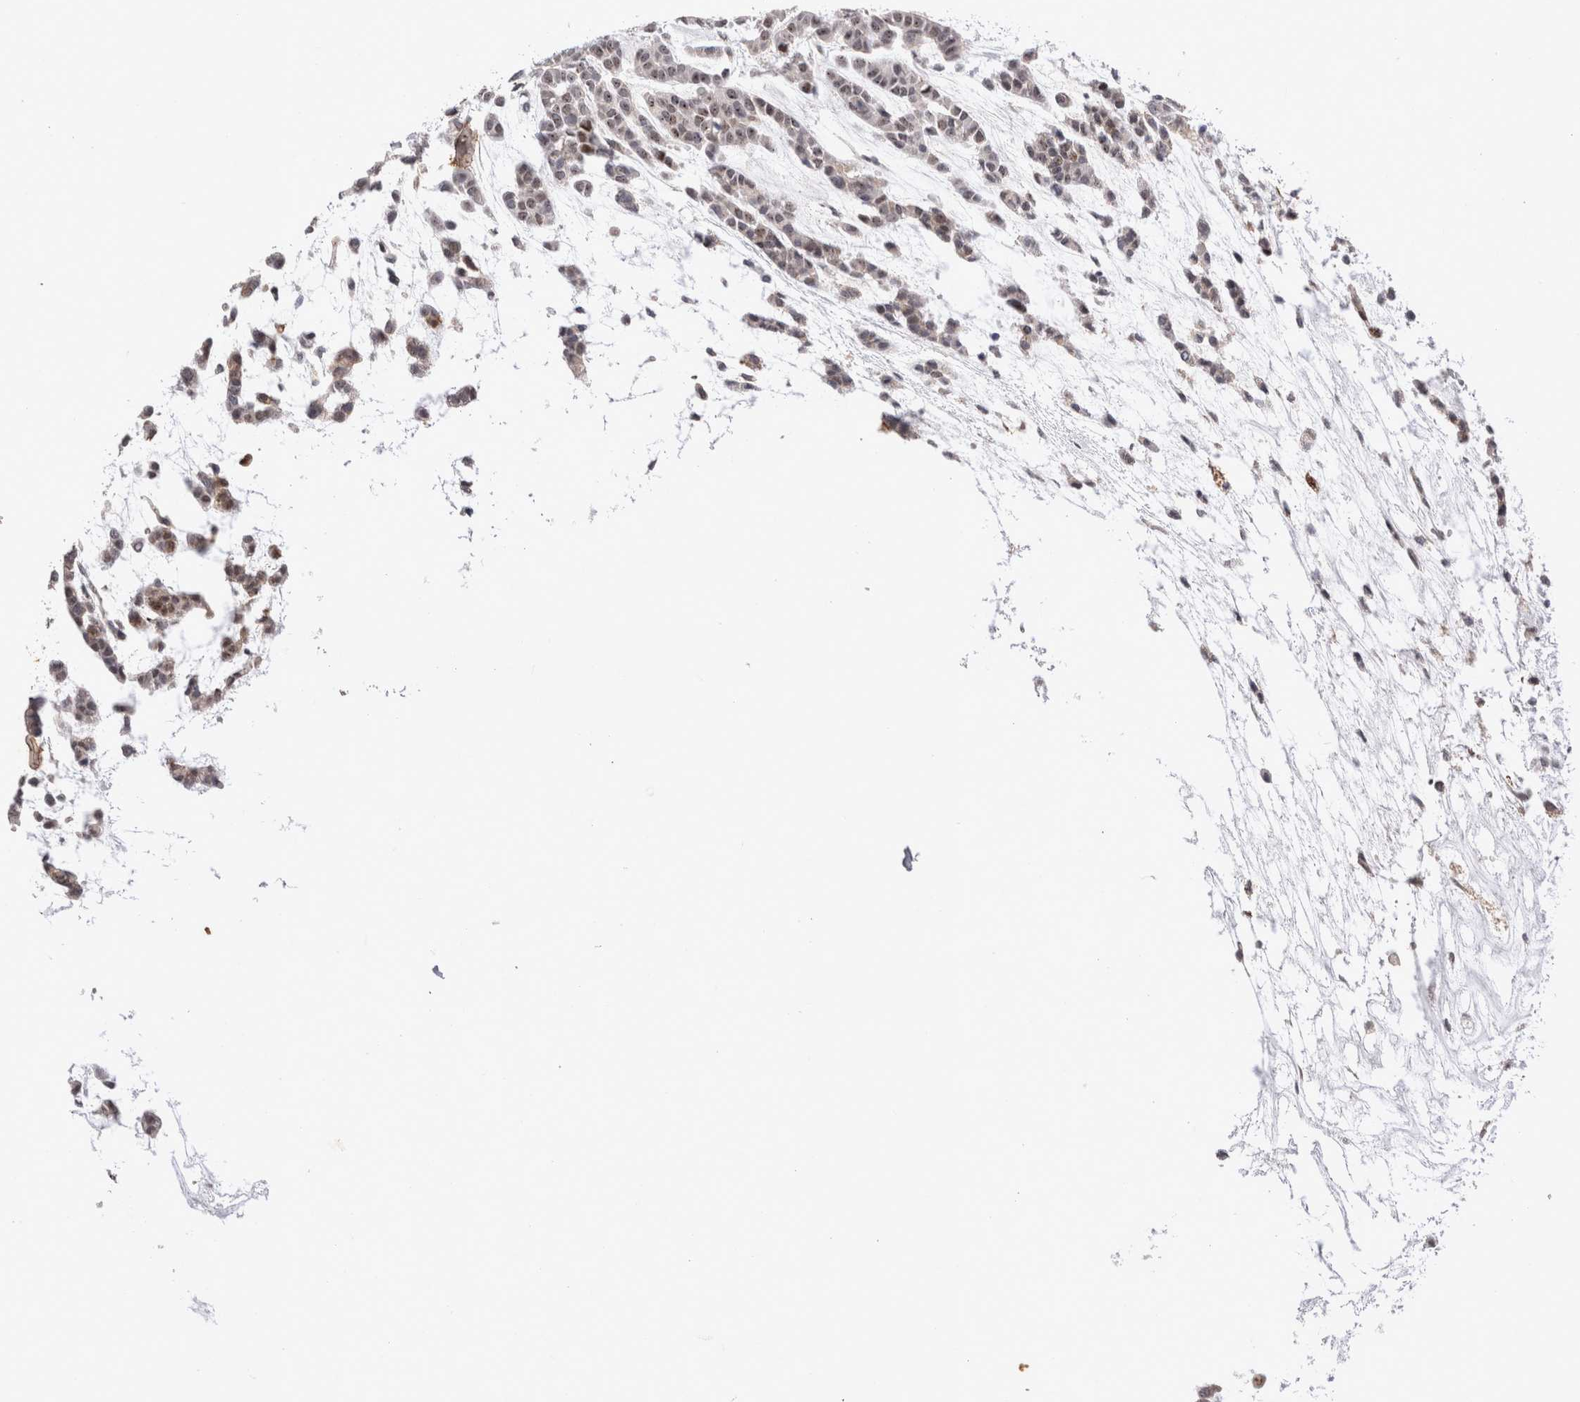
{"staining": {"intensity": "moderate", "quantity": "25%-75%", "location": "nuclear"}, "tissue": "head and neck cancer", "cell_type": "Tumor cells", "image_type": "cancer", "snomed": [{"axis": "morphology", "description": "Adenocarcinoma, NOS"}, {"axis": "morphology", "description": "Adenoma, NOS"}, {"axis": "topography", "description": "Head-Neck"}], "caption": "The photomicrograph exhibits a brown stain indicating the presence of a protein in the nuclear of tumor cells in head and neck cancer (adenoma).", "gene": "STK11", "patient": {"sex": "female", "age": 55}}